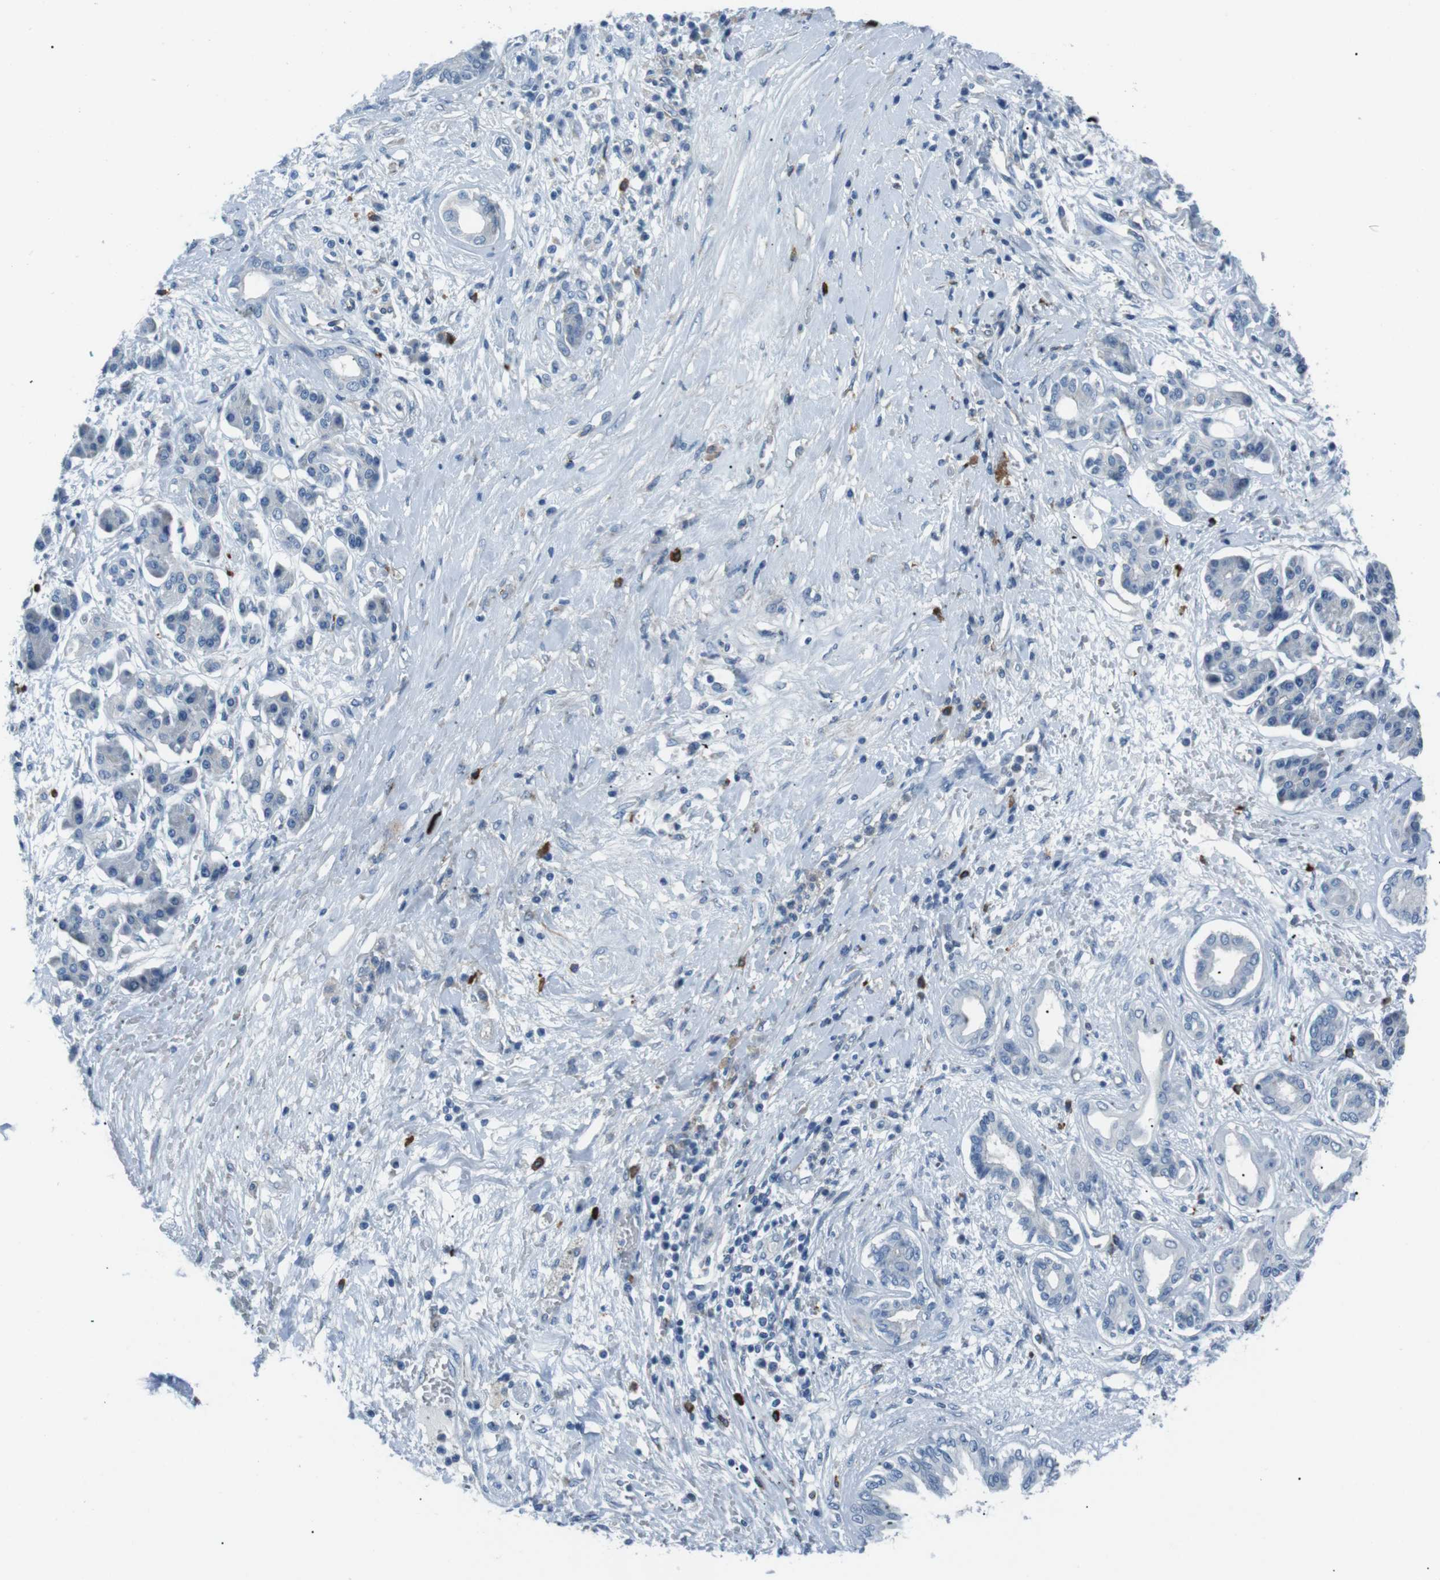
{"staining": {"intensity": "negative", "quantity": "none", "location": "none"}, "tissue": "pancreatic cancer", "cell_type": "Tumor cells", "image_type": "cancer", "snomed": [{"axis": "morphology", "description": "Adenocarcinoma, NOS"}, {"axis": "topography", "description": "Pancreas"}], "caption": "Tumor cells are negative for protein expression in human adenocarcinoma (pancreatic).", "gene": "CSF2RA", "patient": {"sex": "female", "age": 56}}